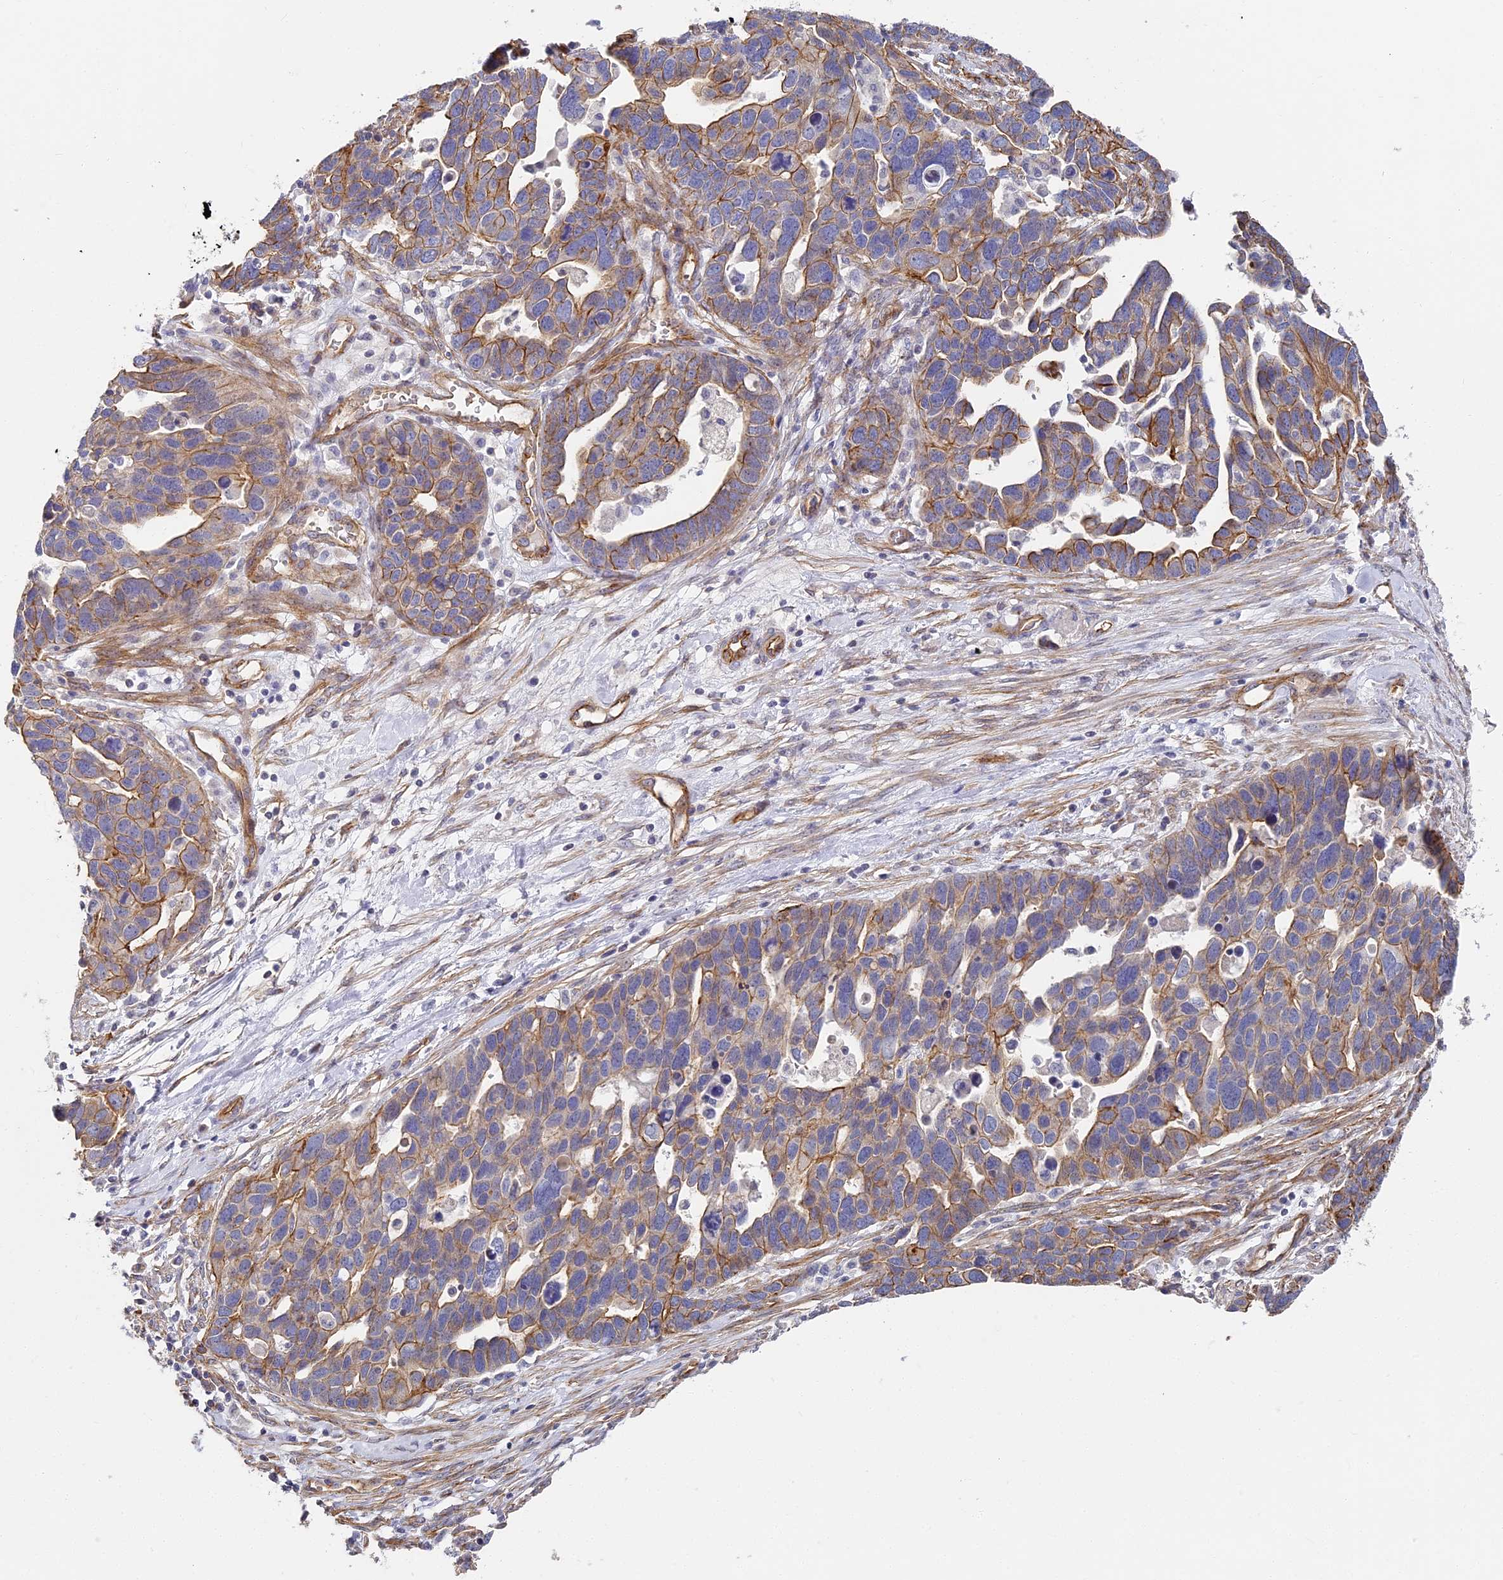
{"staining": {"intensity": "moderate", "quantity": "25%-75%", "location": "cytoplasmic/membranous"}, "tissue": "ovarian cancer", "cell_type": "Tumor cells", "image_type": "cancer", "snomed": [{"axis": "morphology", "description": "Cystadenocarcinoma, serous, NOS"}, {"axis": "topography", "description": "Ovary"}], "caption": "IHC image of neoplastic tissue: human ovarian cancer stained using IHC exhibits medium levels of moderate protein expression localized specifically in the cytoplasmic/membranous of tumor cells, appearing as a cytoplasmic/membranous brown color.", "gene": "CCDC30", "patient": {"sex": "female", "age": 54}}